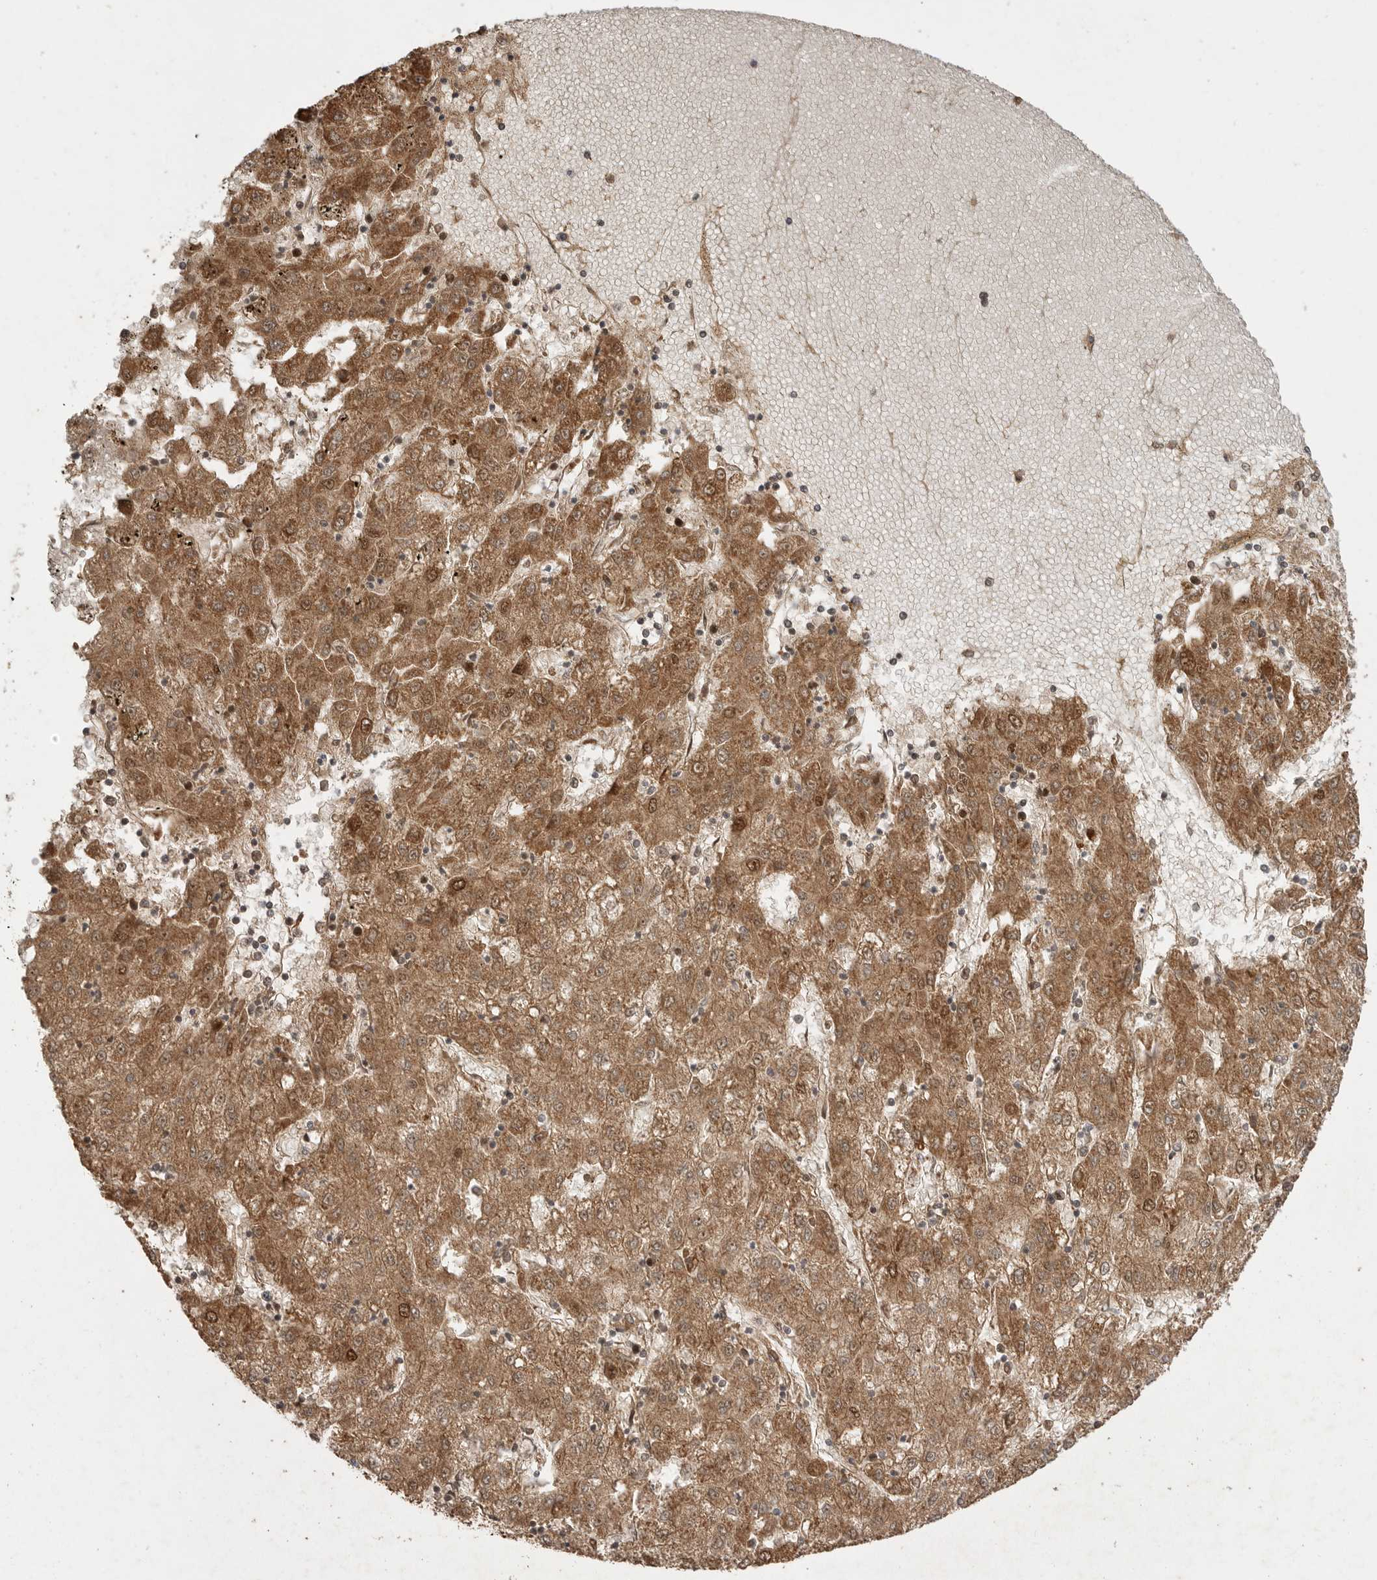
{"staining": {"intensity": "moderate", "quantity": ">75%", "location": "cytoplasmic/membranous,nuclear"}, "tissue": "liver cancer", "cell_type": "Tumor cells", "image_type": "cancer", "snomed": [{"axis": "morphology", "description": "Carcinoma, Hepatocellular, NOS"}, {"axis": "topography", "description": "Liver"}], "caption": "IHC of human liver cancer shows medium levels of moderate cytoplasmic/membranous and nuclear expression in about >75% of tumor cells.", "gene": "BOC", "patient": {"sex": "male", "age": 72}}